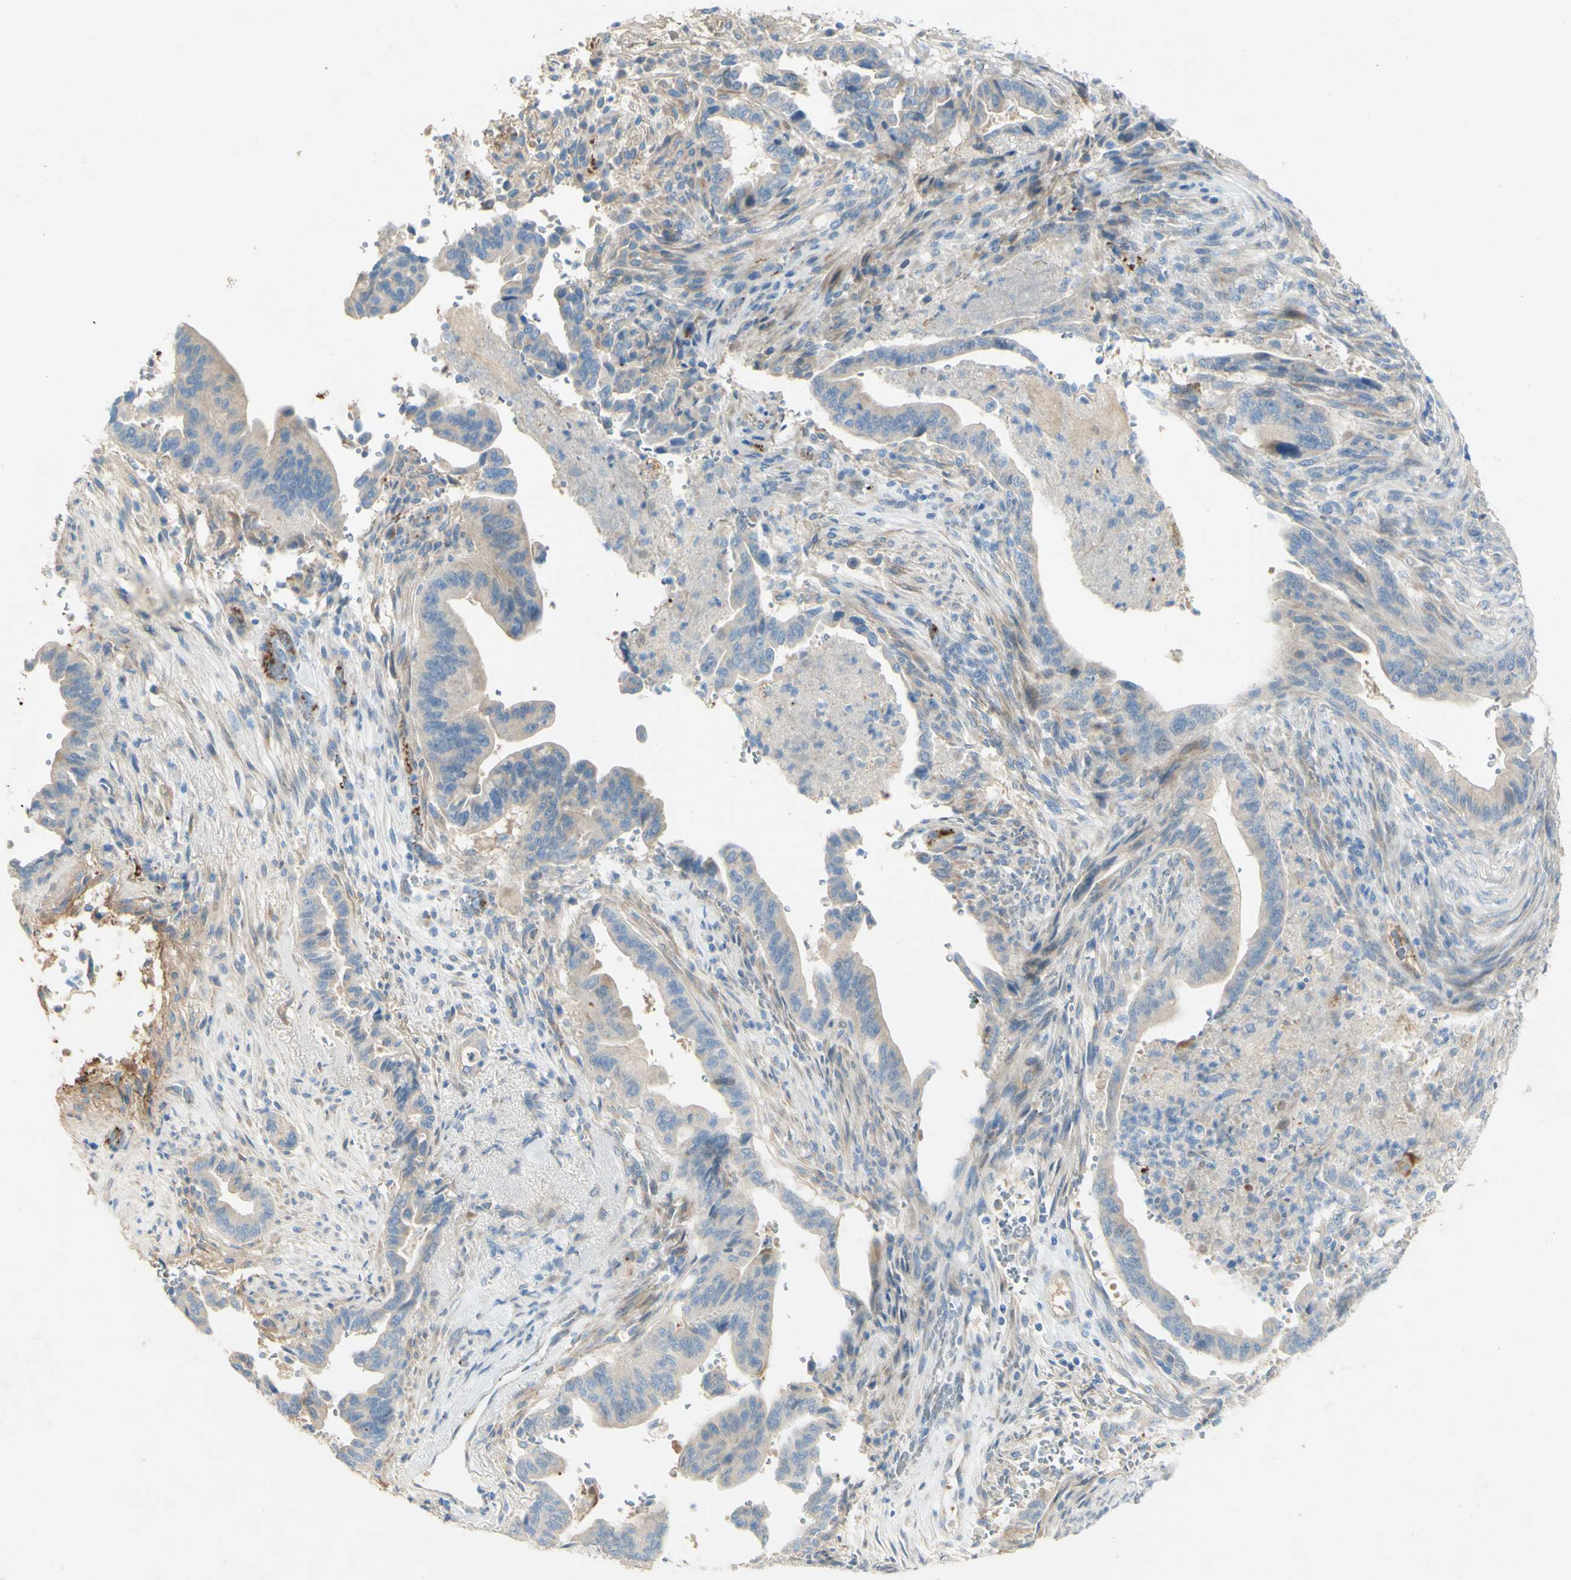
{"staining": {"intensity": "weak", "quantity": "25%-75%", "location": "cytoplasmic/membranous"}, "tissue": "pancreatic cancer", "cell_type": "Tumor cells", "image_type": "cancer", "snomed": [{"axis": "morphology", "description": "Adenocarcinoma, NOS"}, {"axis": "topography", "description": "Pancreas"}], "caption": "Immunohistochemical staining of human pancreatic adenocarcinoma shows low levels of weak cytoplasmic/membranous staining in about 25%-75% of tumor cells. (DAB IHC with brightfield microscopy, high magnification).", "gene": "GAN", "patient": {"sex": "male", "age": 70}}